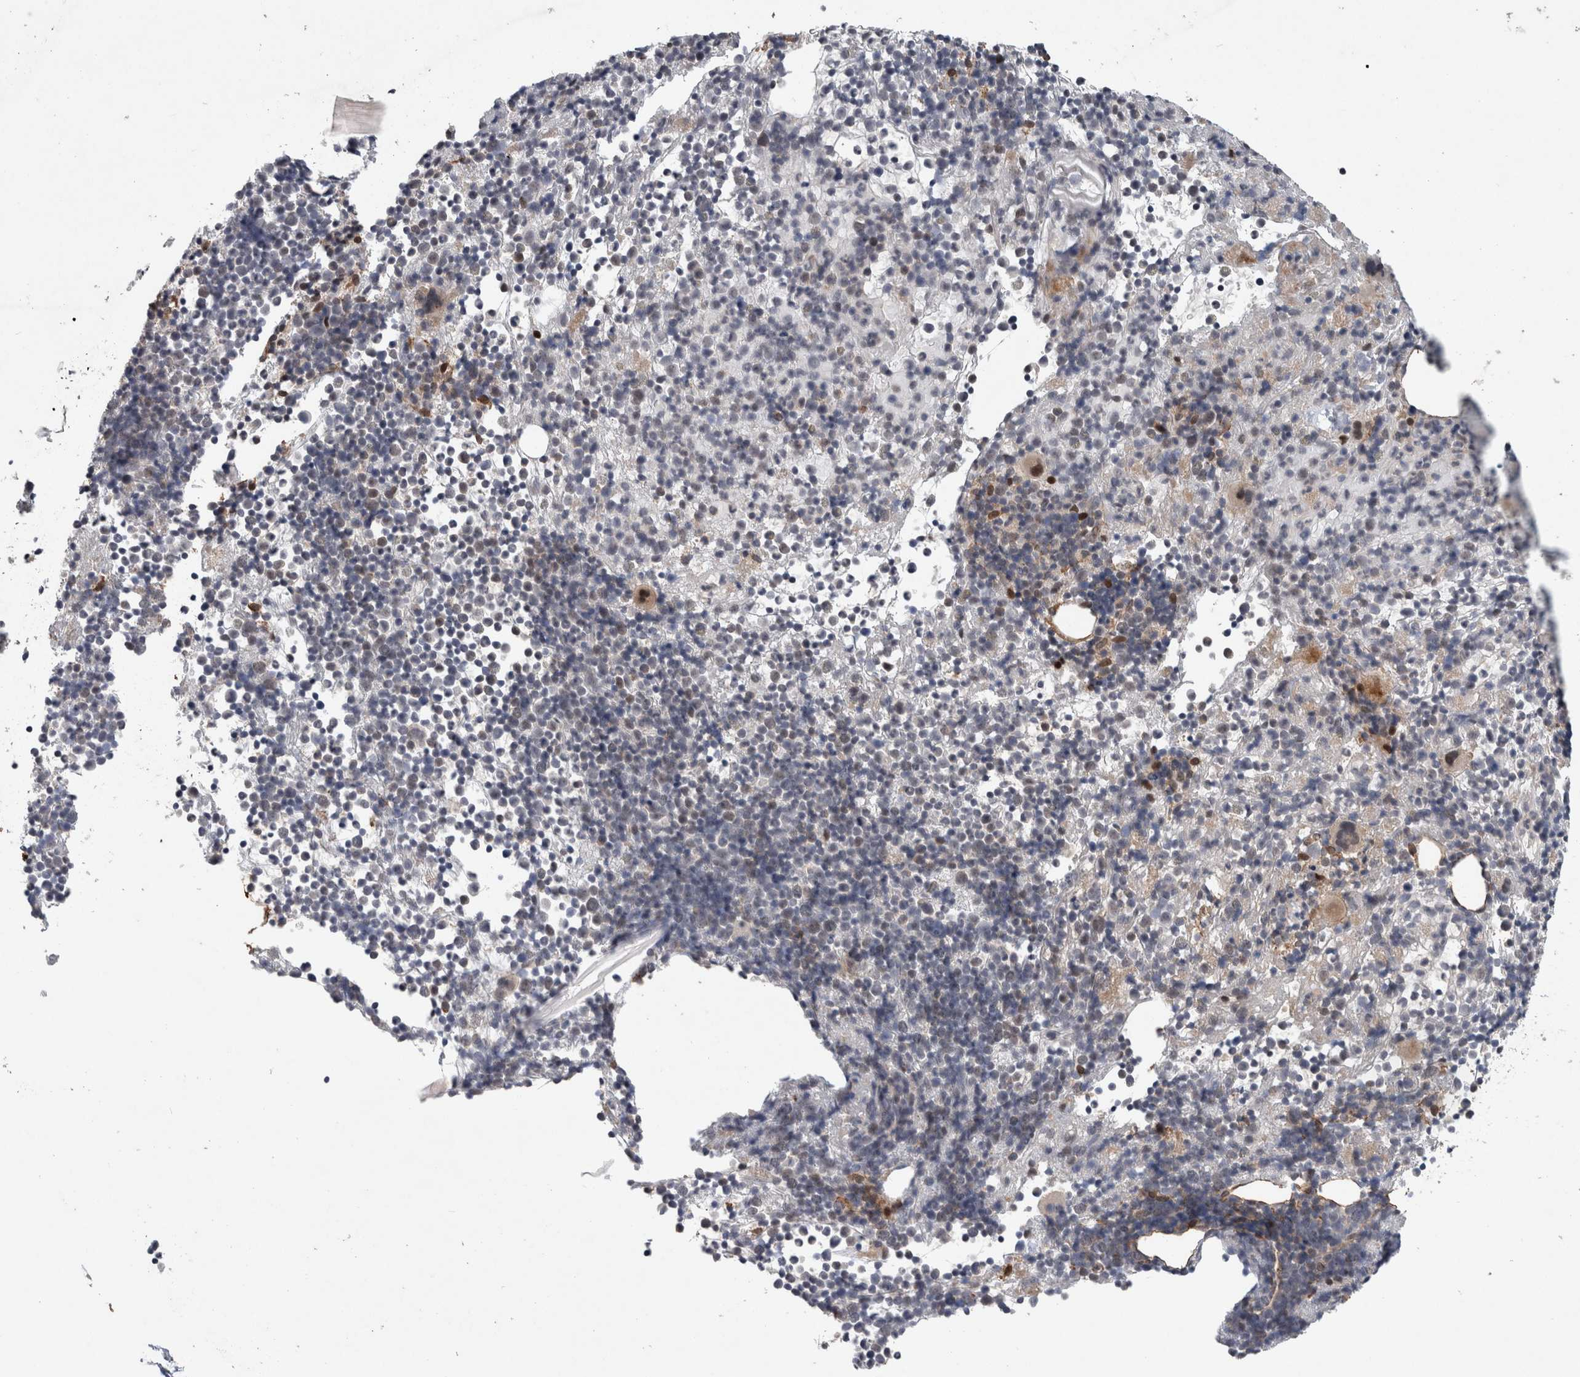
{"staining": {"intensity": "moderate", "quantity": "<25%", "location": "nuclear"}, "tissue": "bone marrow", "cell_type": "Hematopoietic cells", "image_type": "normal", "snomed": [{"axis": "morphology", "description": "Normal tissue, NOS"}, {"axis": "morphology", "description": "Inflammation, NOS"}, {"axis": "topography", "description": "Bone marrow"}], "caption": "IHC staining of normal bone marrow, which exhibits low levels of moderate nuclear expression in about <25% of hematopoietic cells indicating moderate nuclear protein positivity. The staining was performed using DAB (brown) for protein detection and nuclei were counterstained in hematoxylin (blue).", "gene": "GIMAP6", "patient": {"sex": "male", "age": 1}}